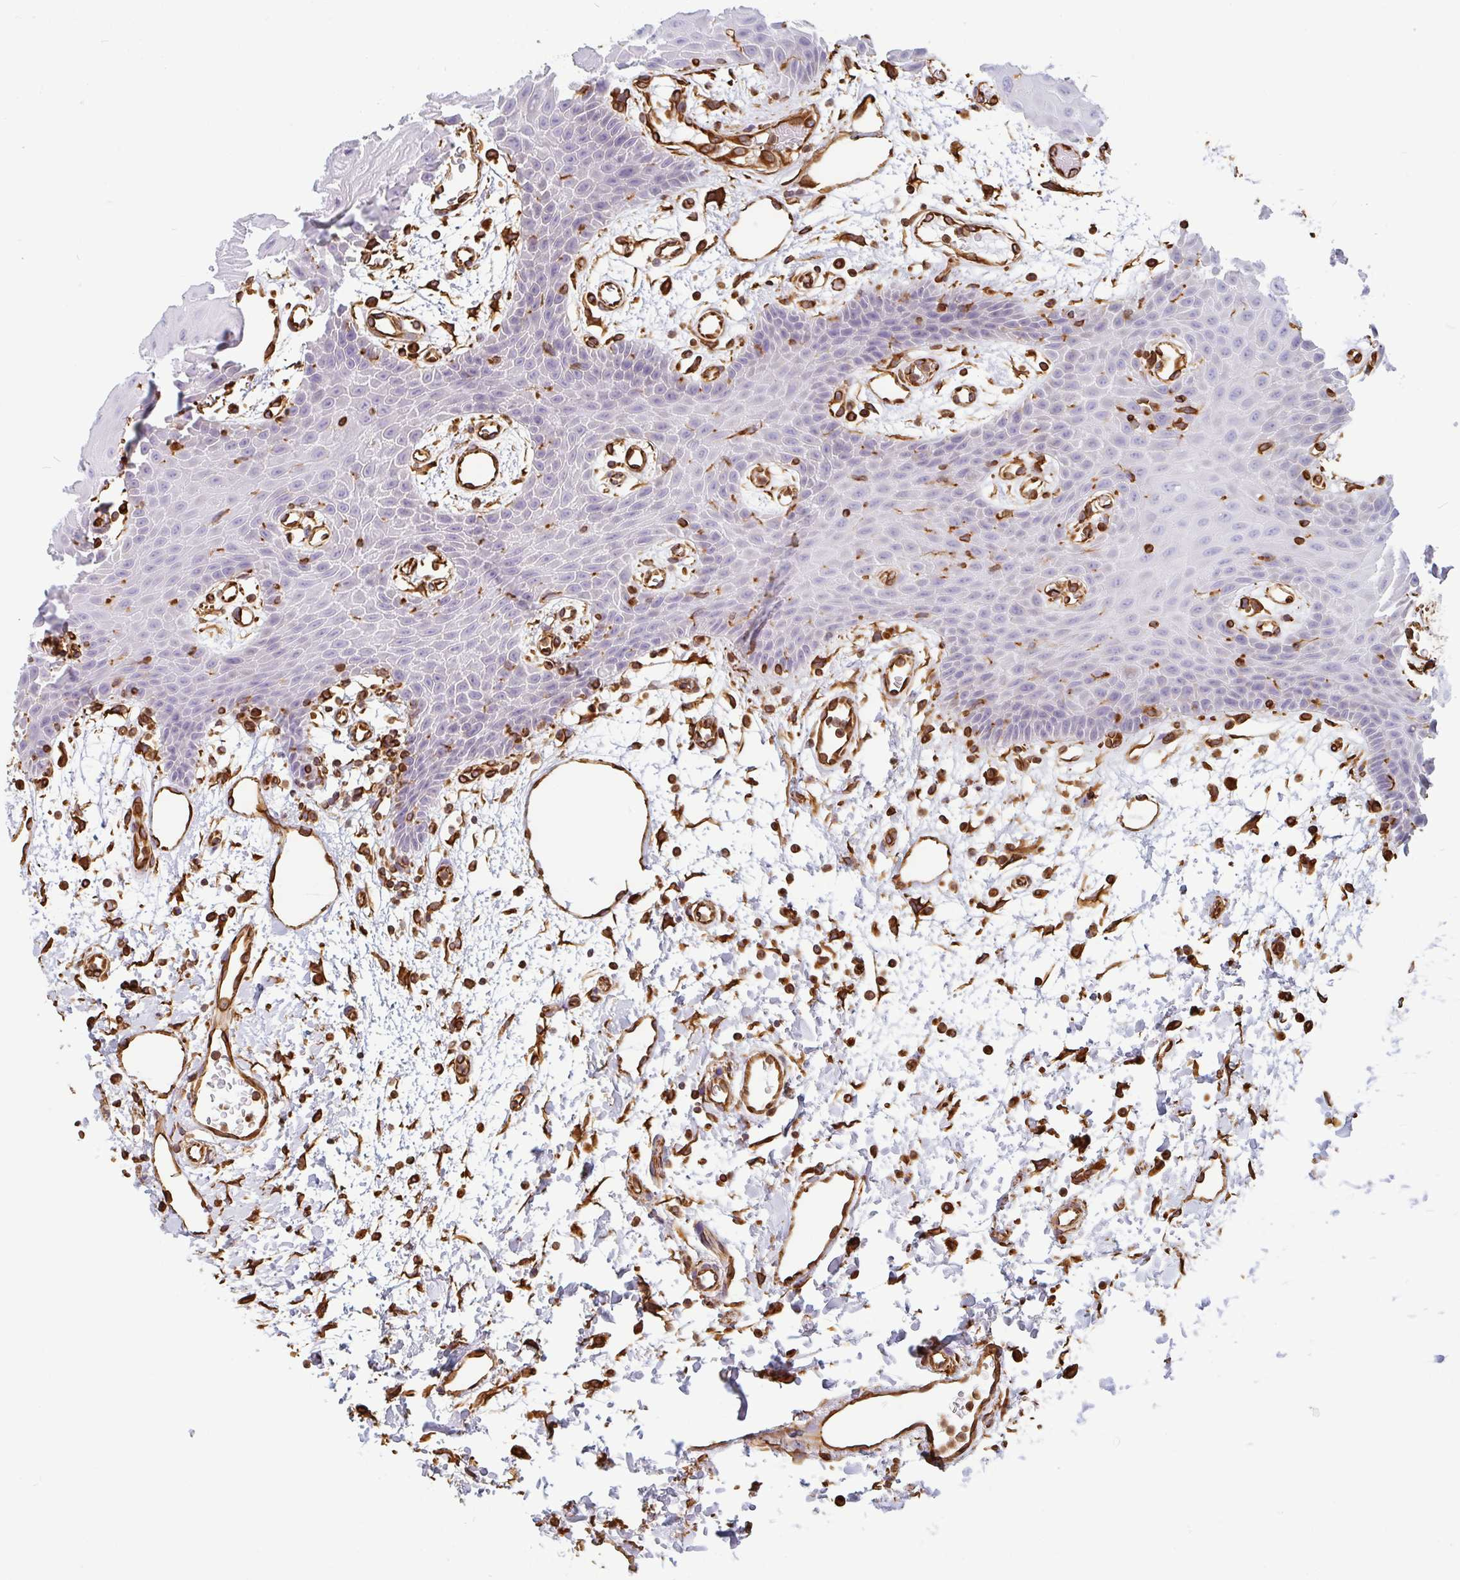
{"staining": {"intensity": "negative", "quantity": "none", "location": "none"}, "tissue": "oral mucosa", "cell_type": "Squamous epithelial cells", "image_type": "normal", "snomed": [{"axis": "morphology", "description": "Normal tissue, NOS"}, {"axis": "topography", "description": "Oral tissue"}], "caption": "Immunohistochemistry photomicrograph of benign oral mucosa: oral mucosa stained with DAB exhibits no significant protein positivity in squamous epithelial cells. (DAB IHC visualized using brightfield microscopy, high magnification).", "gene": "PPFIA1", "patient": {"sex": "female", "age": 59}}